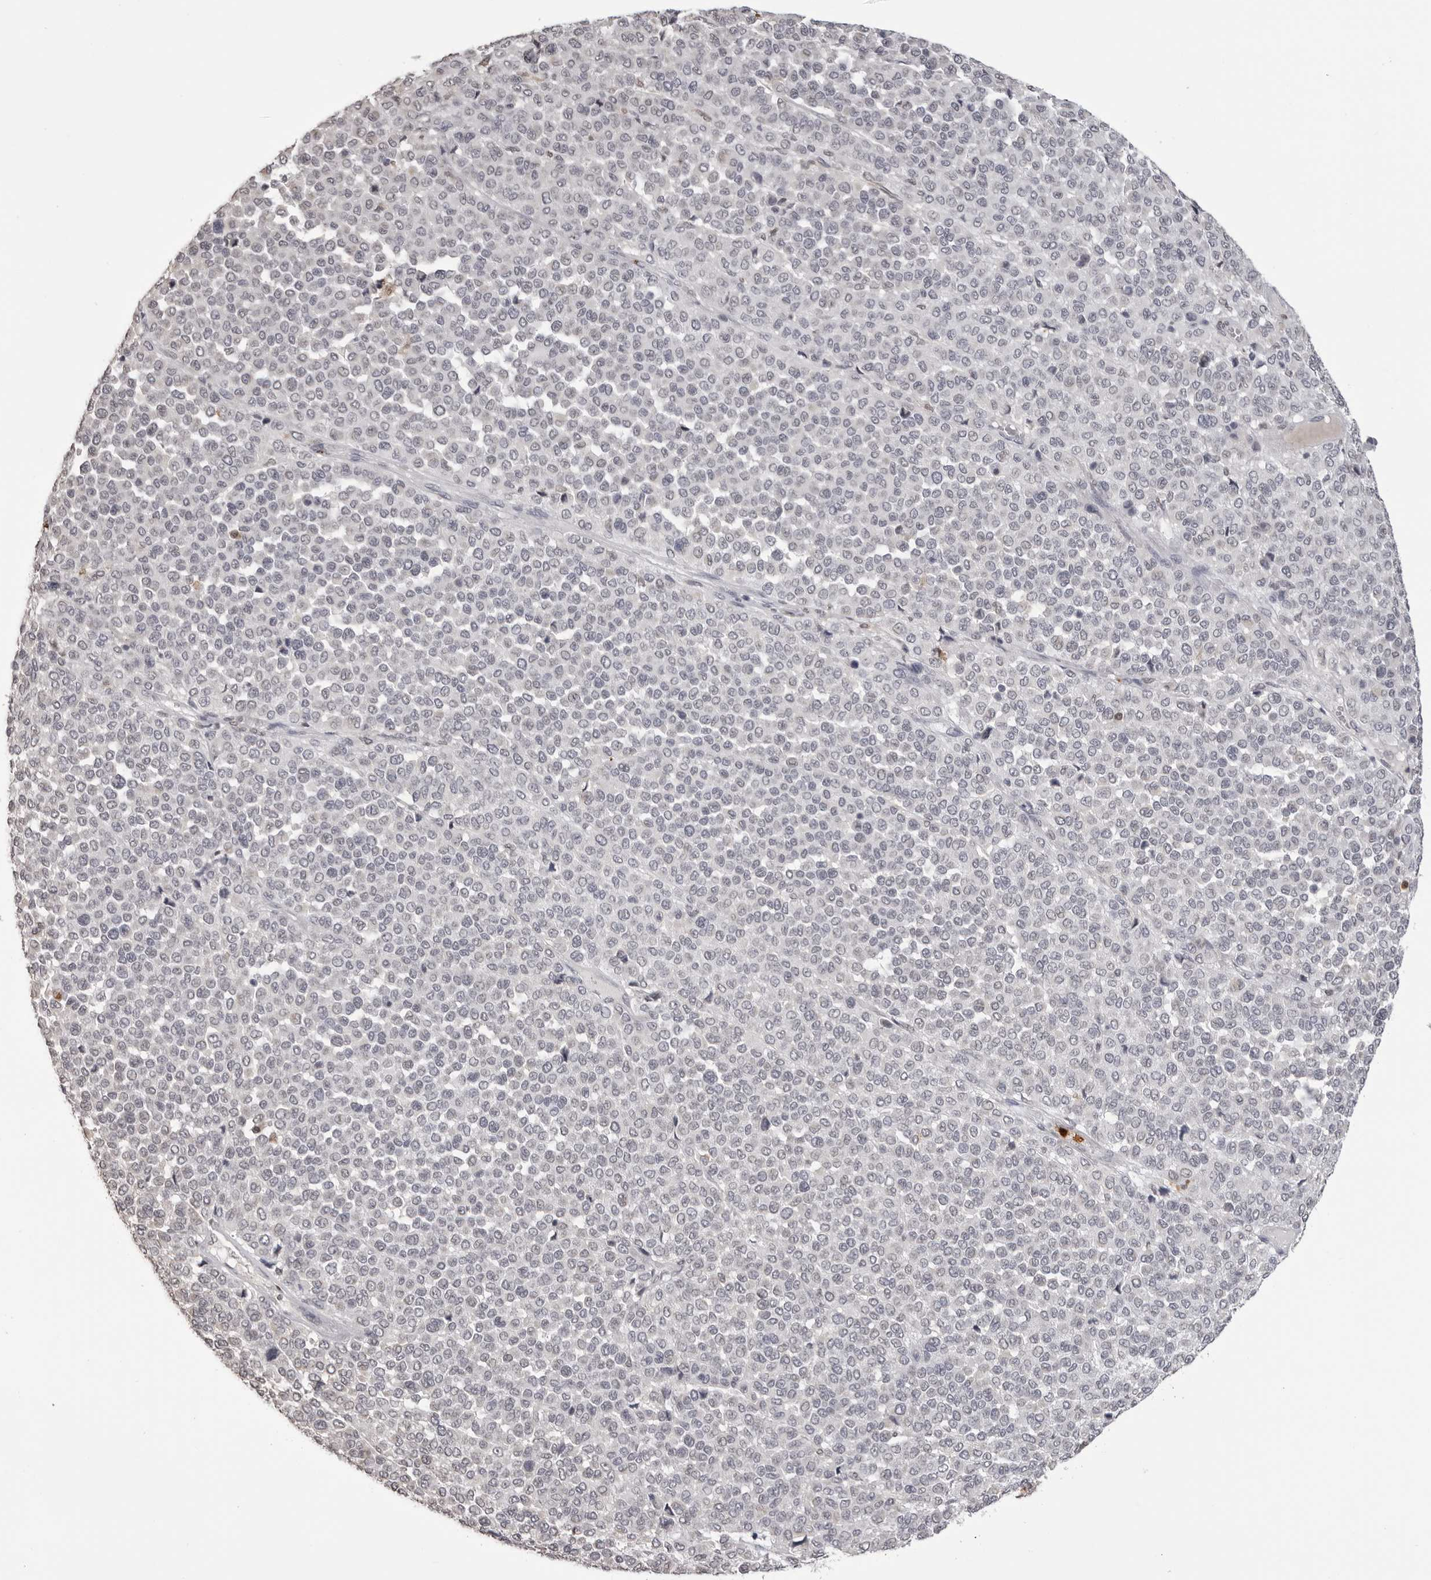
{"staining": {"intensity": "negative", "quantity": "none", "location": "none"}, "tissue": "melanoma", "cell_type": "Tumor cells", "image_type": "cancer", "snomed": [{"axis": "morphology", "description": "Malignant melanoma, Metastatic site"}, {"axis": "topography", "description": "Pancreas"}], "caption": "Immunohistochemistry image of neoplastic tissue: human malignant melanoma (metastatic site) stained with DAB (3,3'-diaminobenzidine) demonstrates no significant protein positivity in tumor cells.", "gene": "IL31", "patient": {"sex": "female", "age": 30}}